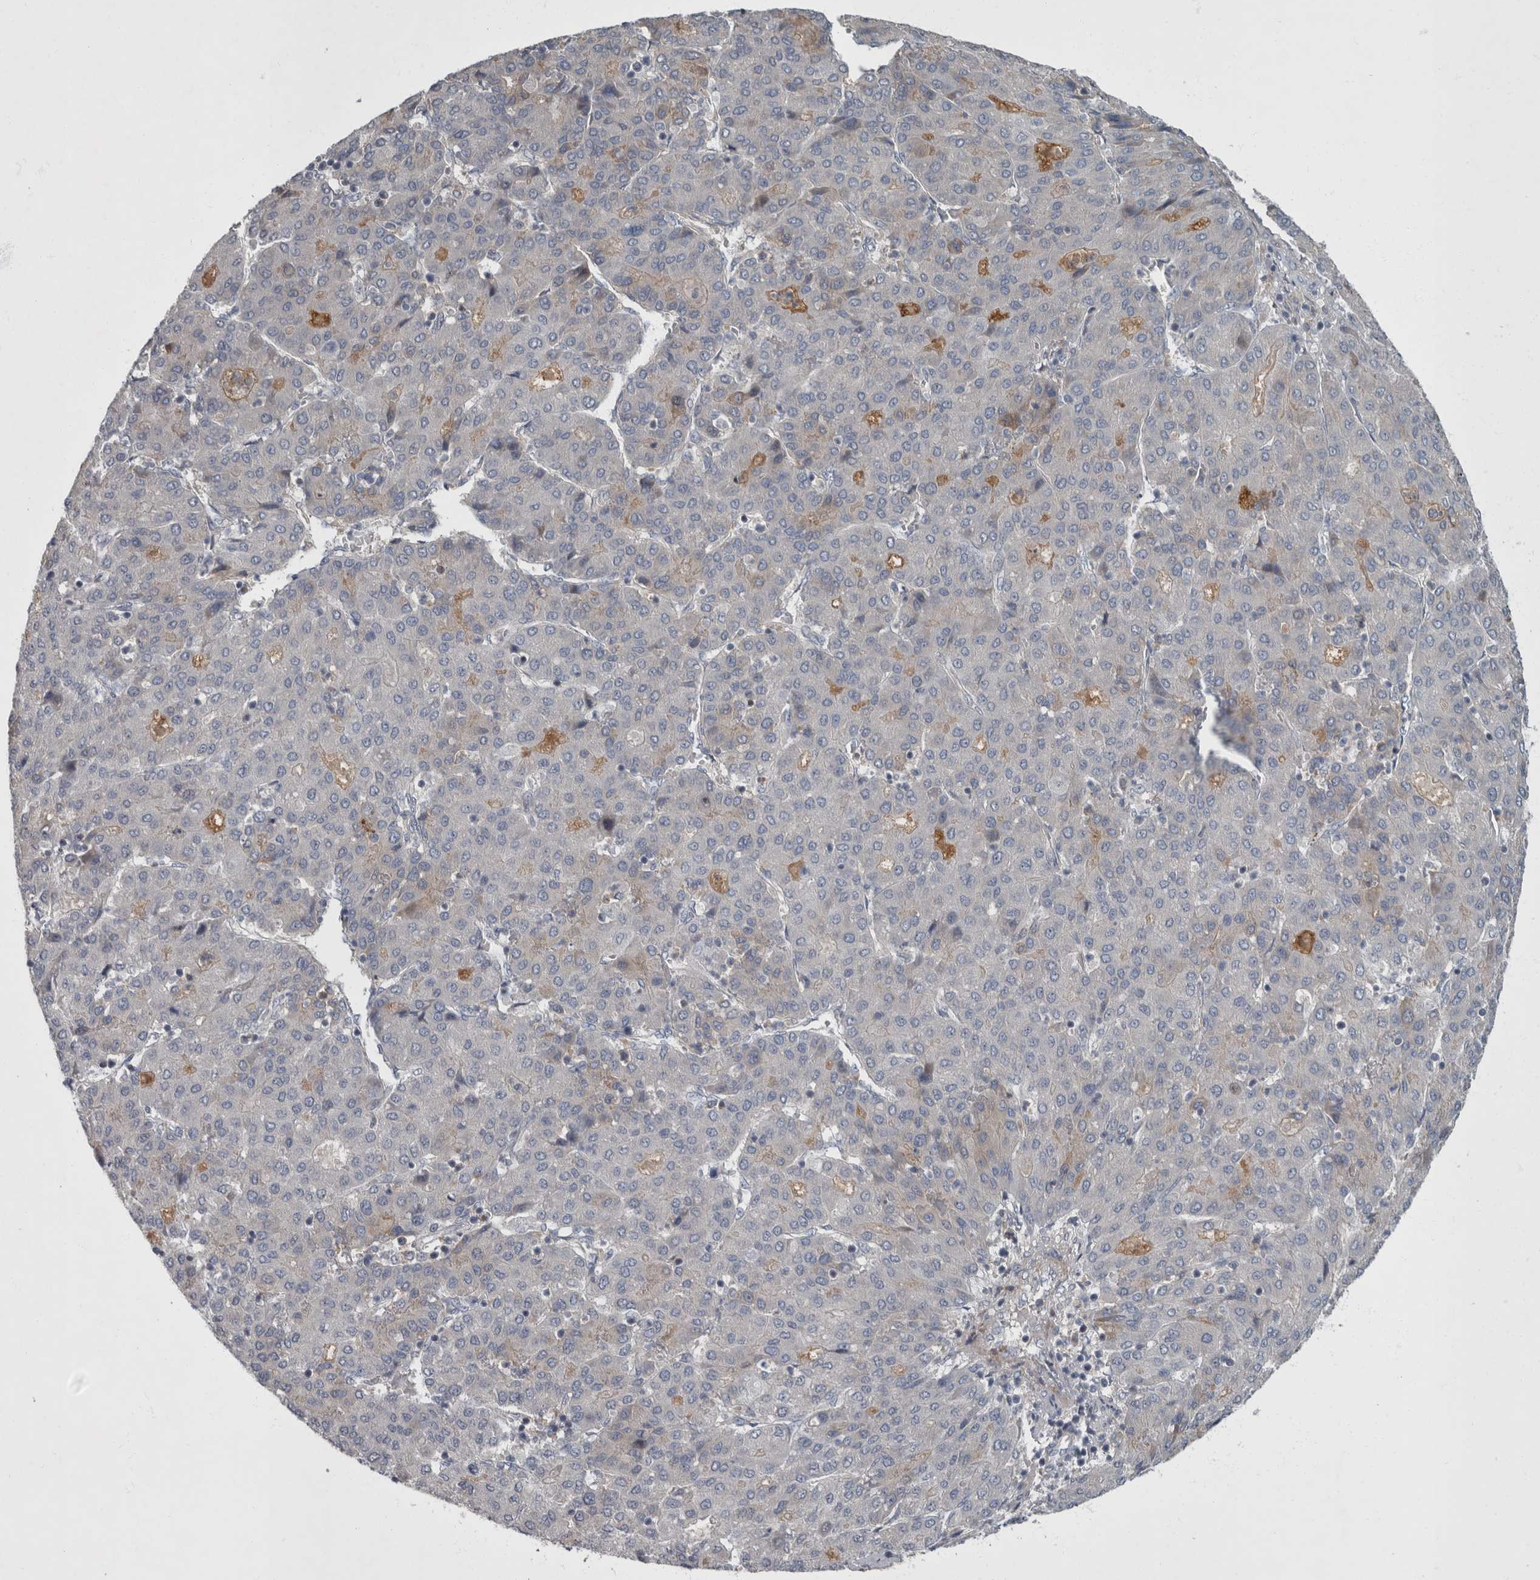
{"staining": {"intensity": "moderate", "quantity": "<25%", "location": "cytoplasmic/membranous"}, "tissue": "liver cancer", "cell_type": "Tumor cells", "image_type": "cancer", "snomed": [{"axis": "morphology", "description": "Carcinoma, Hepatocellular, NOS"}, {"axis": "topography", "description": "Liver"}], "caption": "Liver hepatocellular carcinoma stained with DAB (3,3'-diaminobenzidine) immunohistochemistry reveals low levels of moderate cytoplasmic/membranous staining in about <25% of tumor cells.", "gene": "CDC42BPG", "patient": {"sex": "male", "age": 65}}